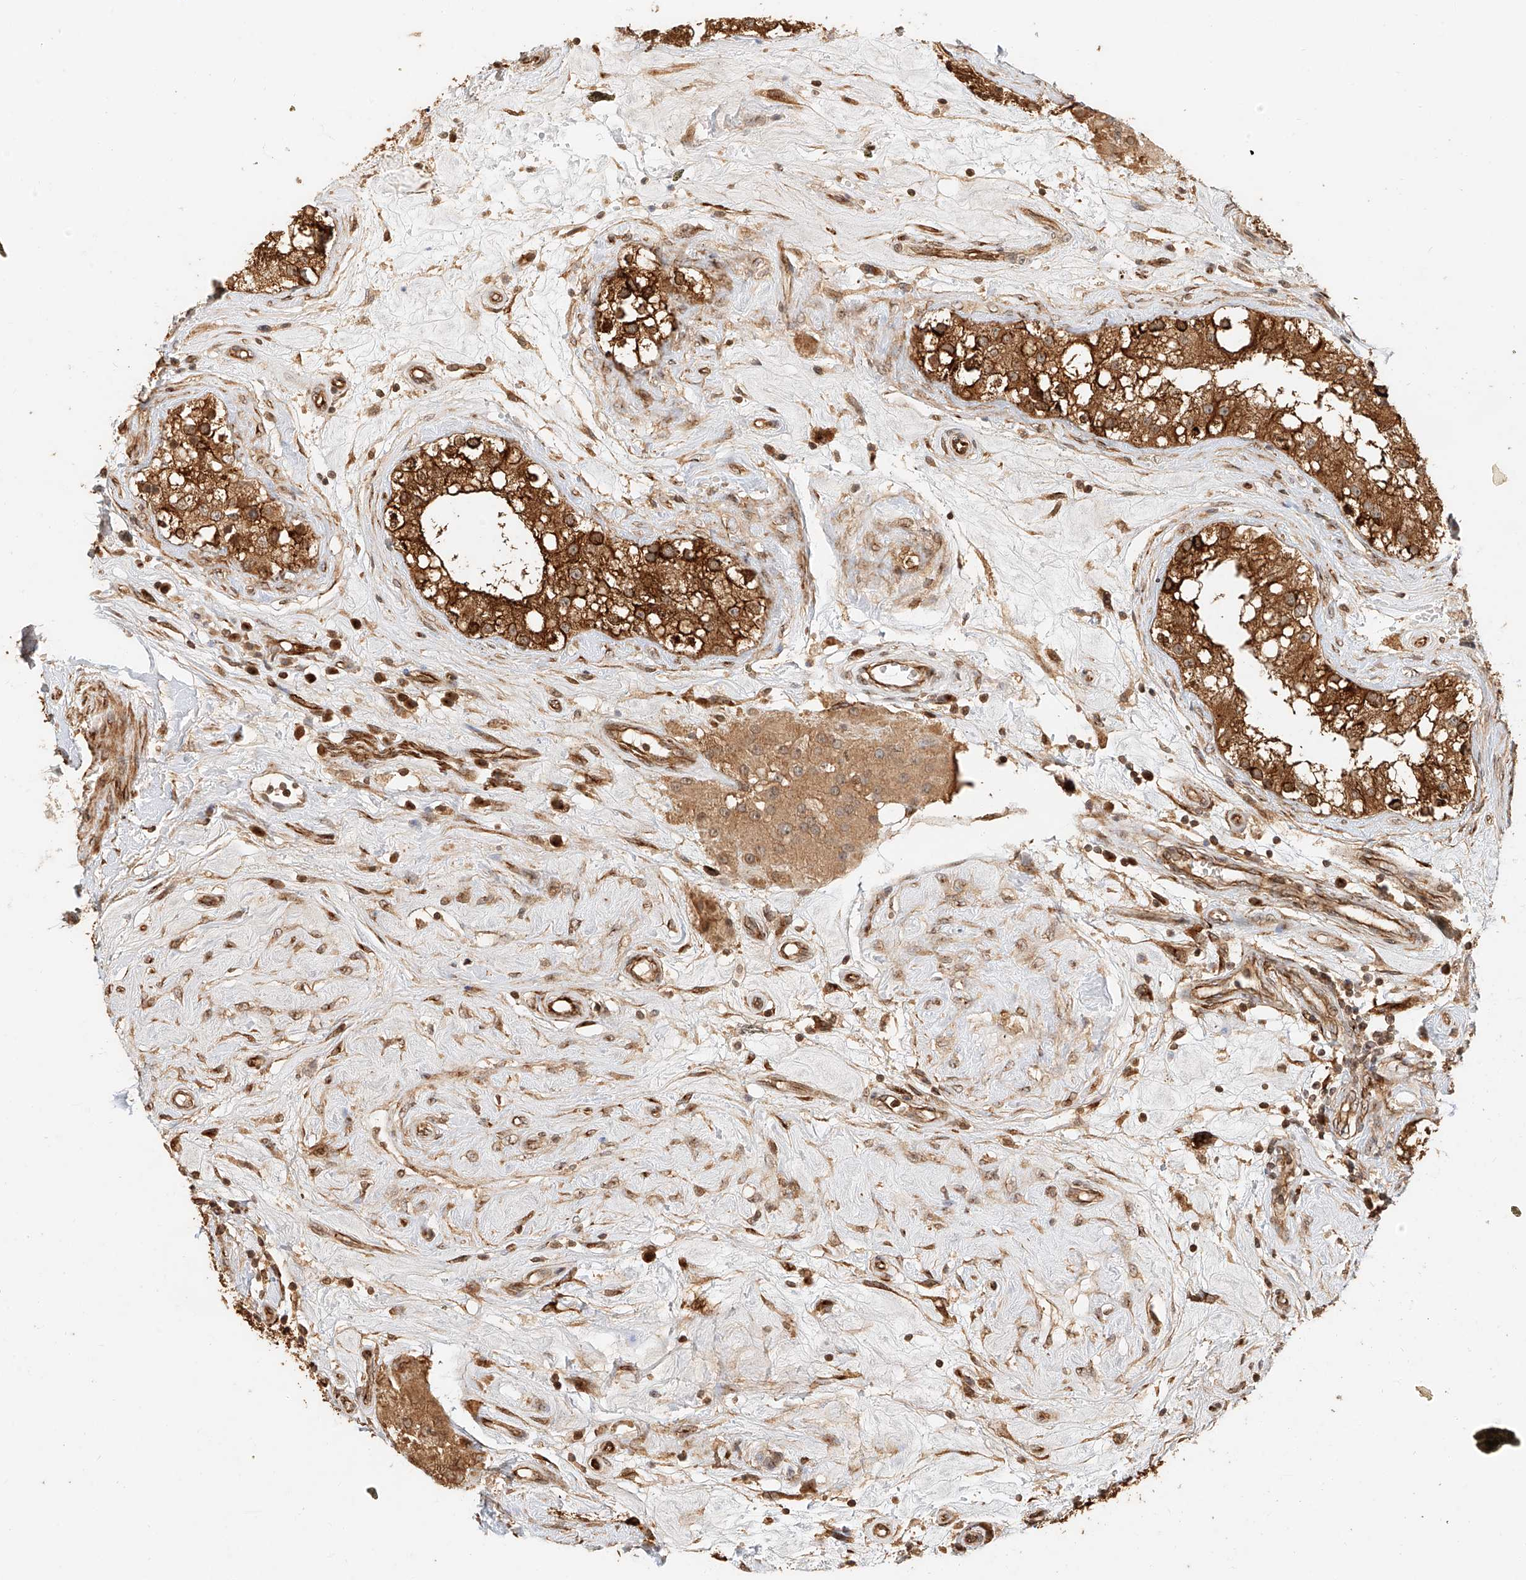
{"staining": {"intensity": "strong", "quantity": ">75%", "location": "cytoplasmic/membranous"}, "tissue": "testis", "cell_type": "Cells in seminiferous ducts", "image_type": "normal", "snomed": [{"axis": "morphology", "description": "Normal tissue, NOS"}, {"axis": "topography", "description": "Testis"}], "caption": "Protein positivity by immunohistochemistry (IHC) exhibits strong cytoplasmic/membranous positivity in approximately >75% of cells in seminiferous ducts in benign testis.", "gene": "NAP1L1", "patient": {"sex": "male", "age": 84}}